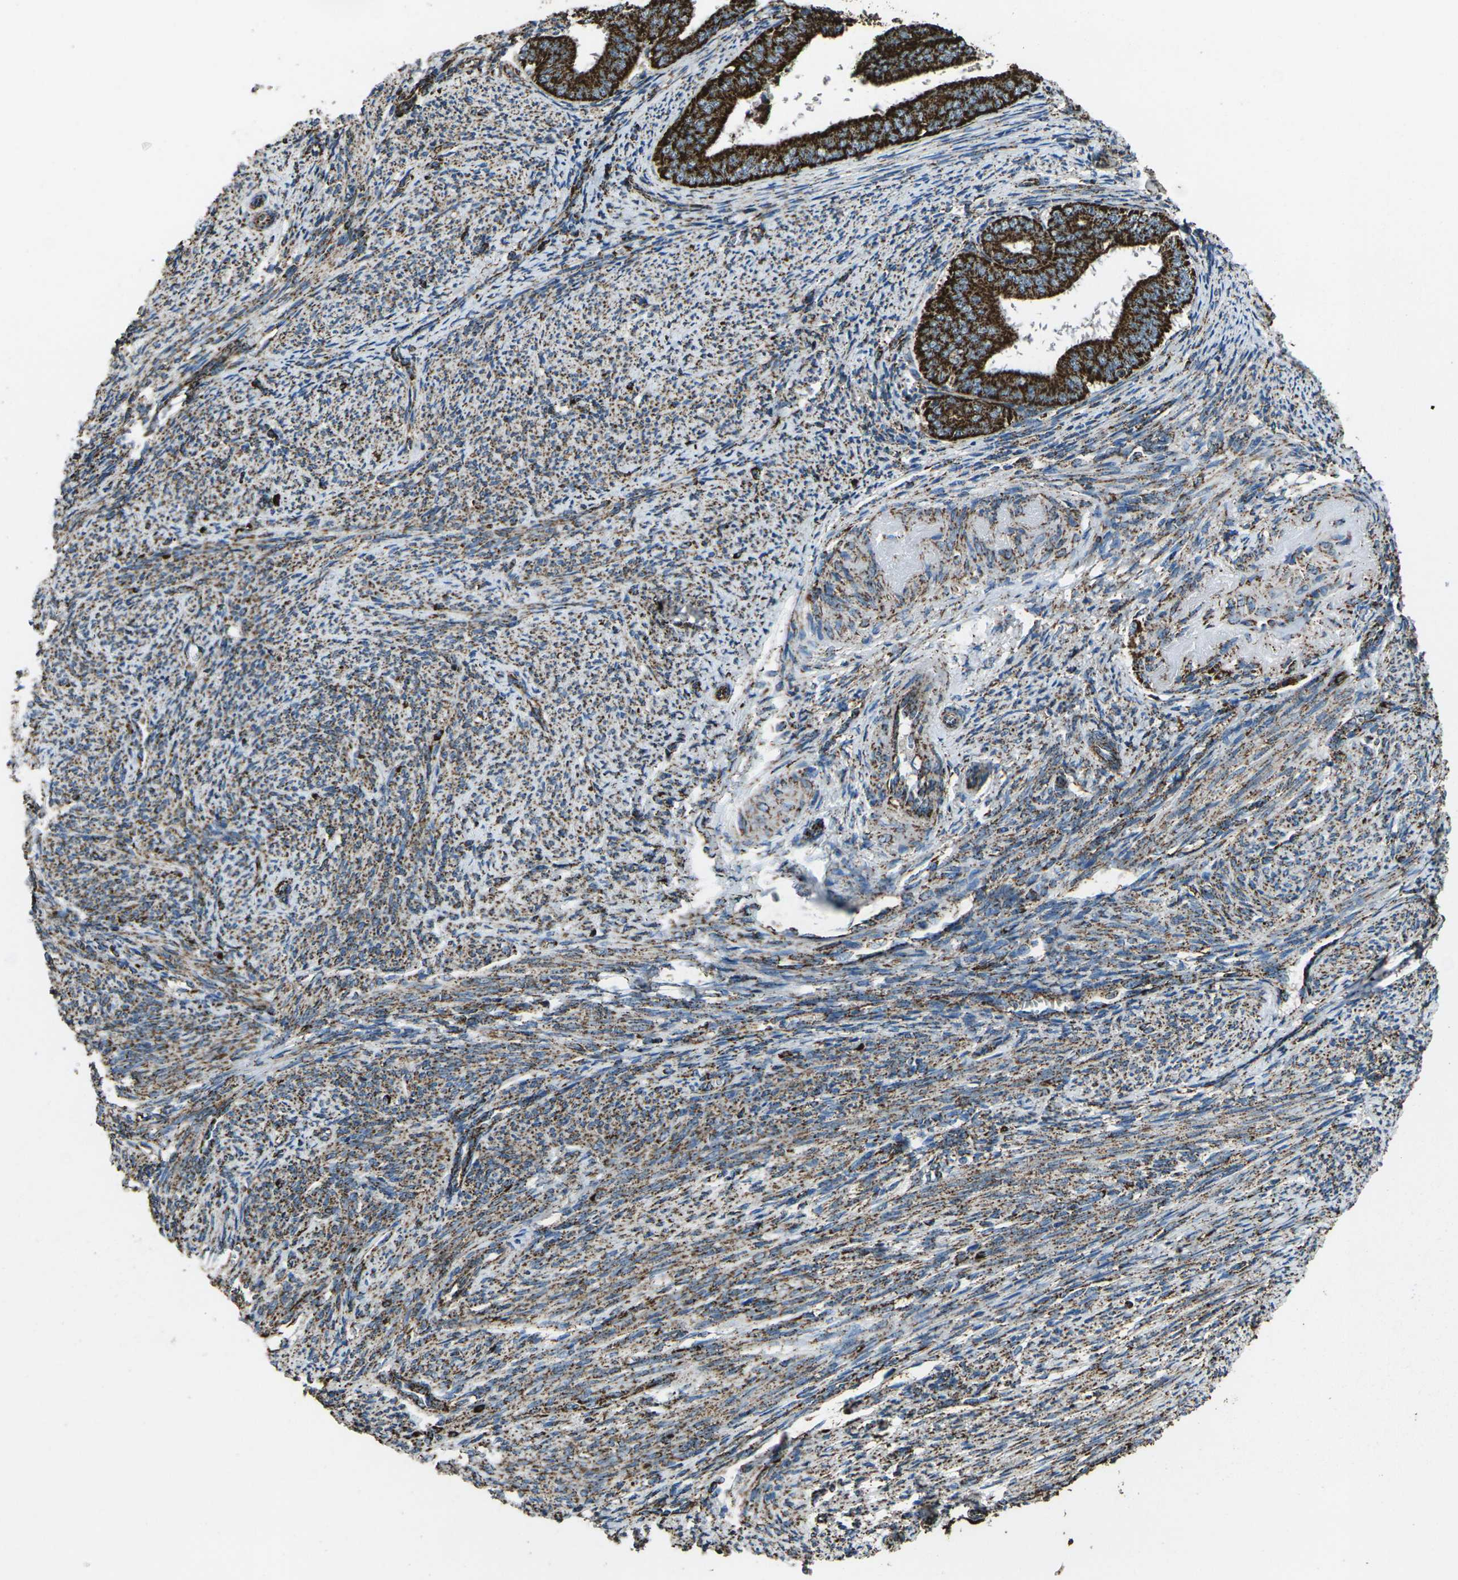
{"staining": {"intensity": "strong", "quantity": ">75%", "location": "cytoplasmic/membranous"}, "tissue": "endometrial cancer", "cell_type": "Tumor cells", "image_type": "cancer", "snomed": [{"axis": "morphology", "description": "Adenocarcinoma, NOS"}, {"axis": "topography", "description": "Endometrium"}], "caption": "Endometrial cancer stained for a protein (brown) reveals strong cytoplasmic/membranous positive staining in approximately >75% of tumor cells.", "gene": "KLHL5", "patient": {"sex": "female", "age": 63}}